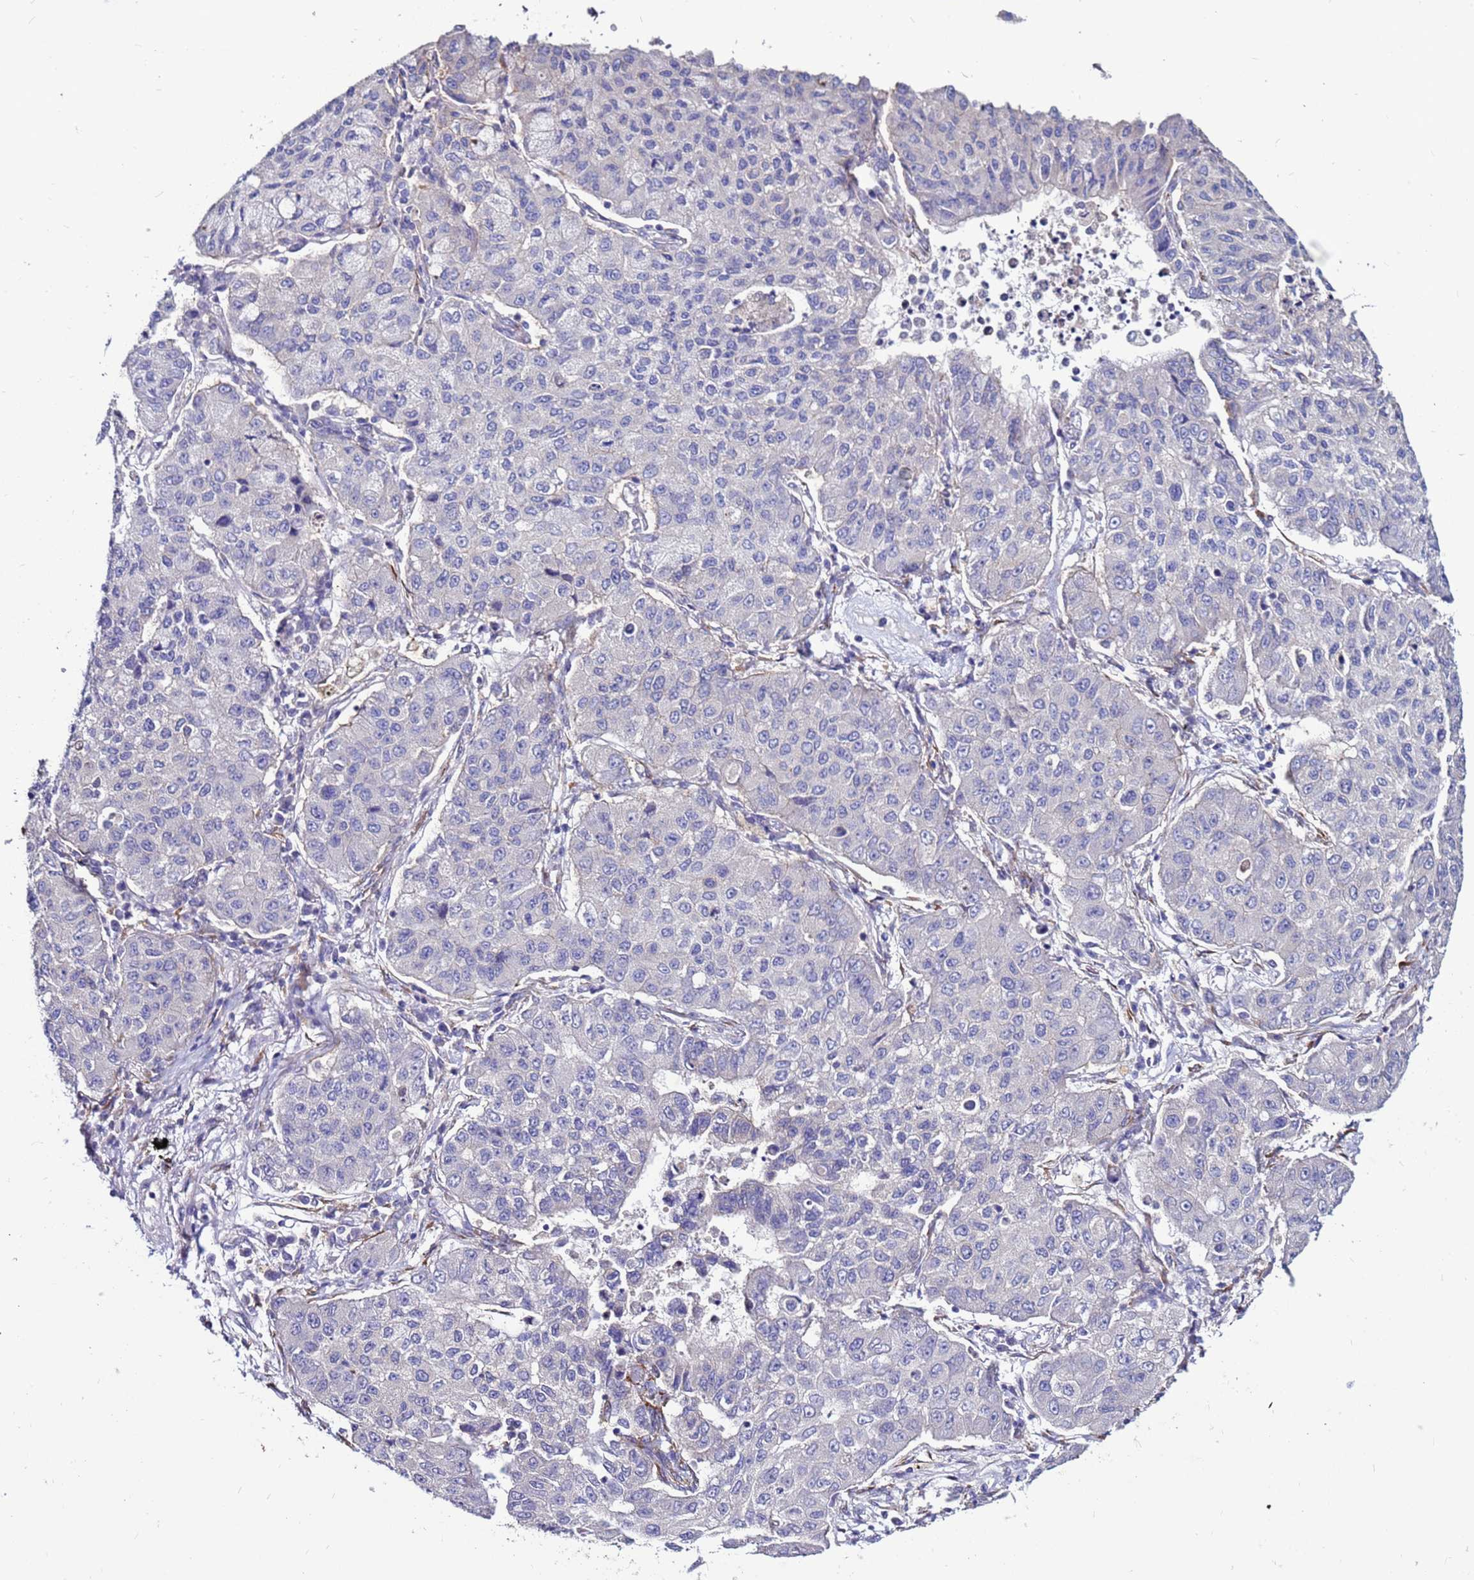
{"staining": {"intensity": "negative", "quantity": "none", "location": "none"}, "tissue": "lung cancer", "cell_type": "Tumor cells", "image_type": "cancer", "snomed": [{"axis": "morphology", "description": "Squamous cell carcinoma, NOS"}, {"axis": "topography", "description": "Lung"}], "caption": "Human lung cancer (squamous cell carcinoma) stained for a protein using immunohistochemistry (IHC) reveals no positivity in tumor cells.", "gene": "SLC44A3", "patient": {"sex": "male", "age": 74}}